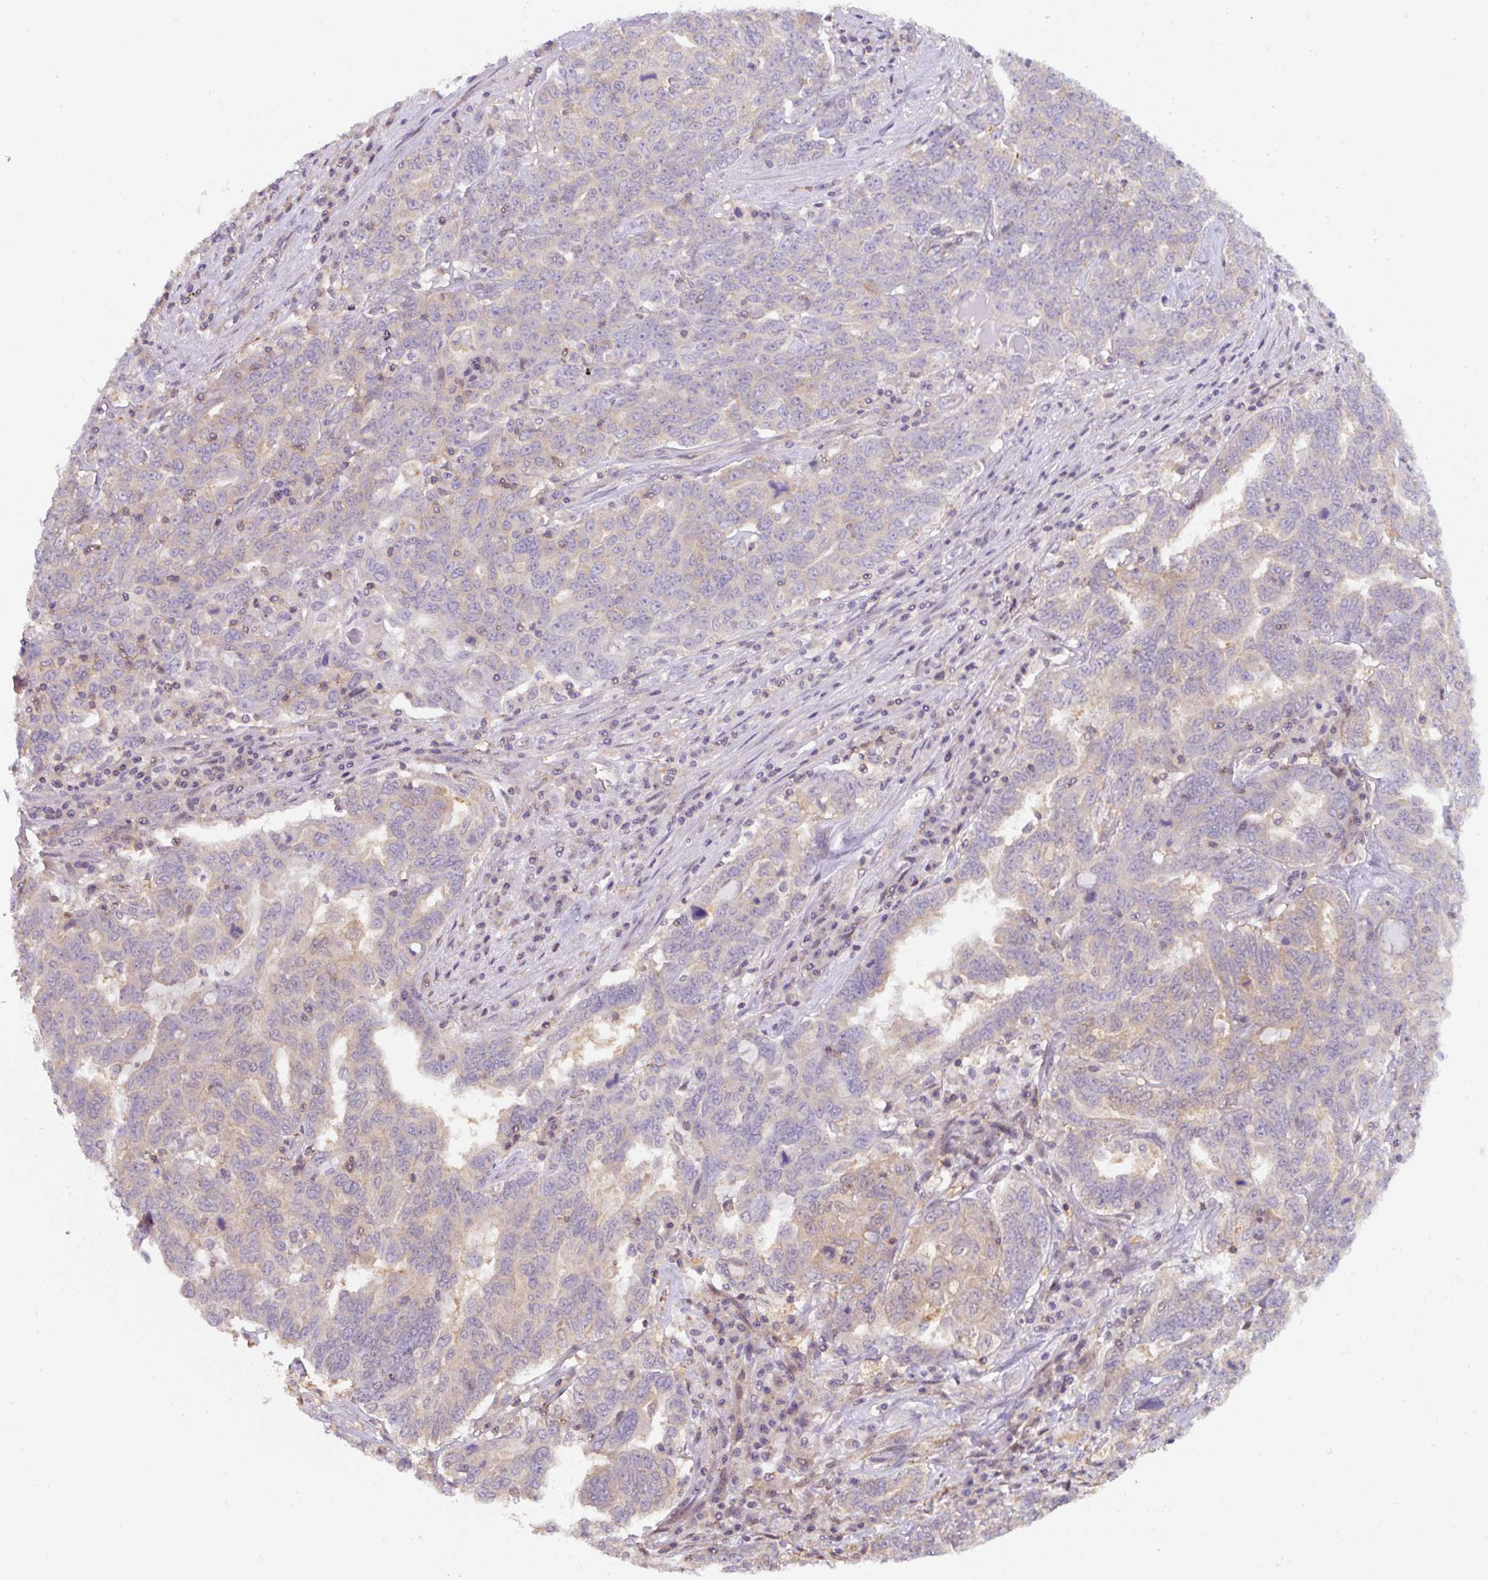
{"staining": {"intensity": "weak", "quantity": "<25%", "location": "cytoplasmic/membranous"}, "tissue": "ovarian cancer", "cell_type": "Tumor cells", "image_type": "cancer", "snomed": [{"axis": "morphology", "description": "Carcinoma, endometroid"}, {"axis": "topography", "description": "Ovary"}], "caption": "This is a image of immunohistochemistry (IHC) staining of ovarian cancer, which shows no positivity in tumor cells.", "gene": "ST13", "patient": {"sex": "female", "age": 62}}